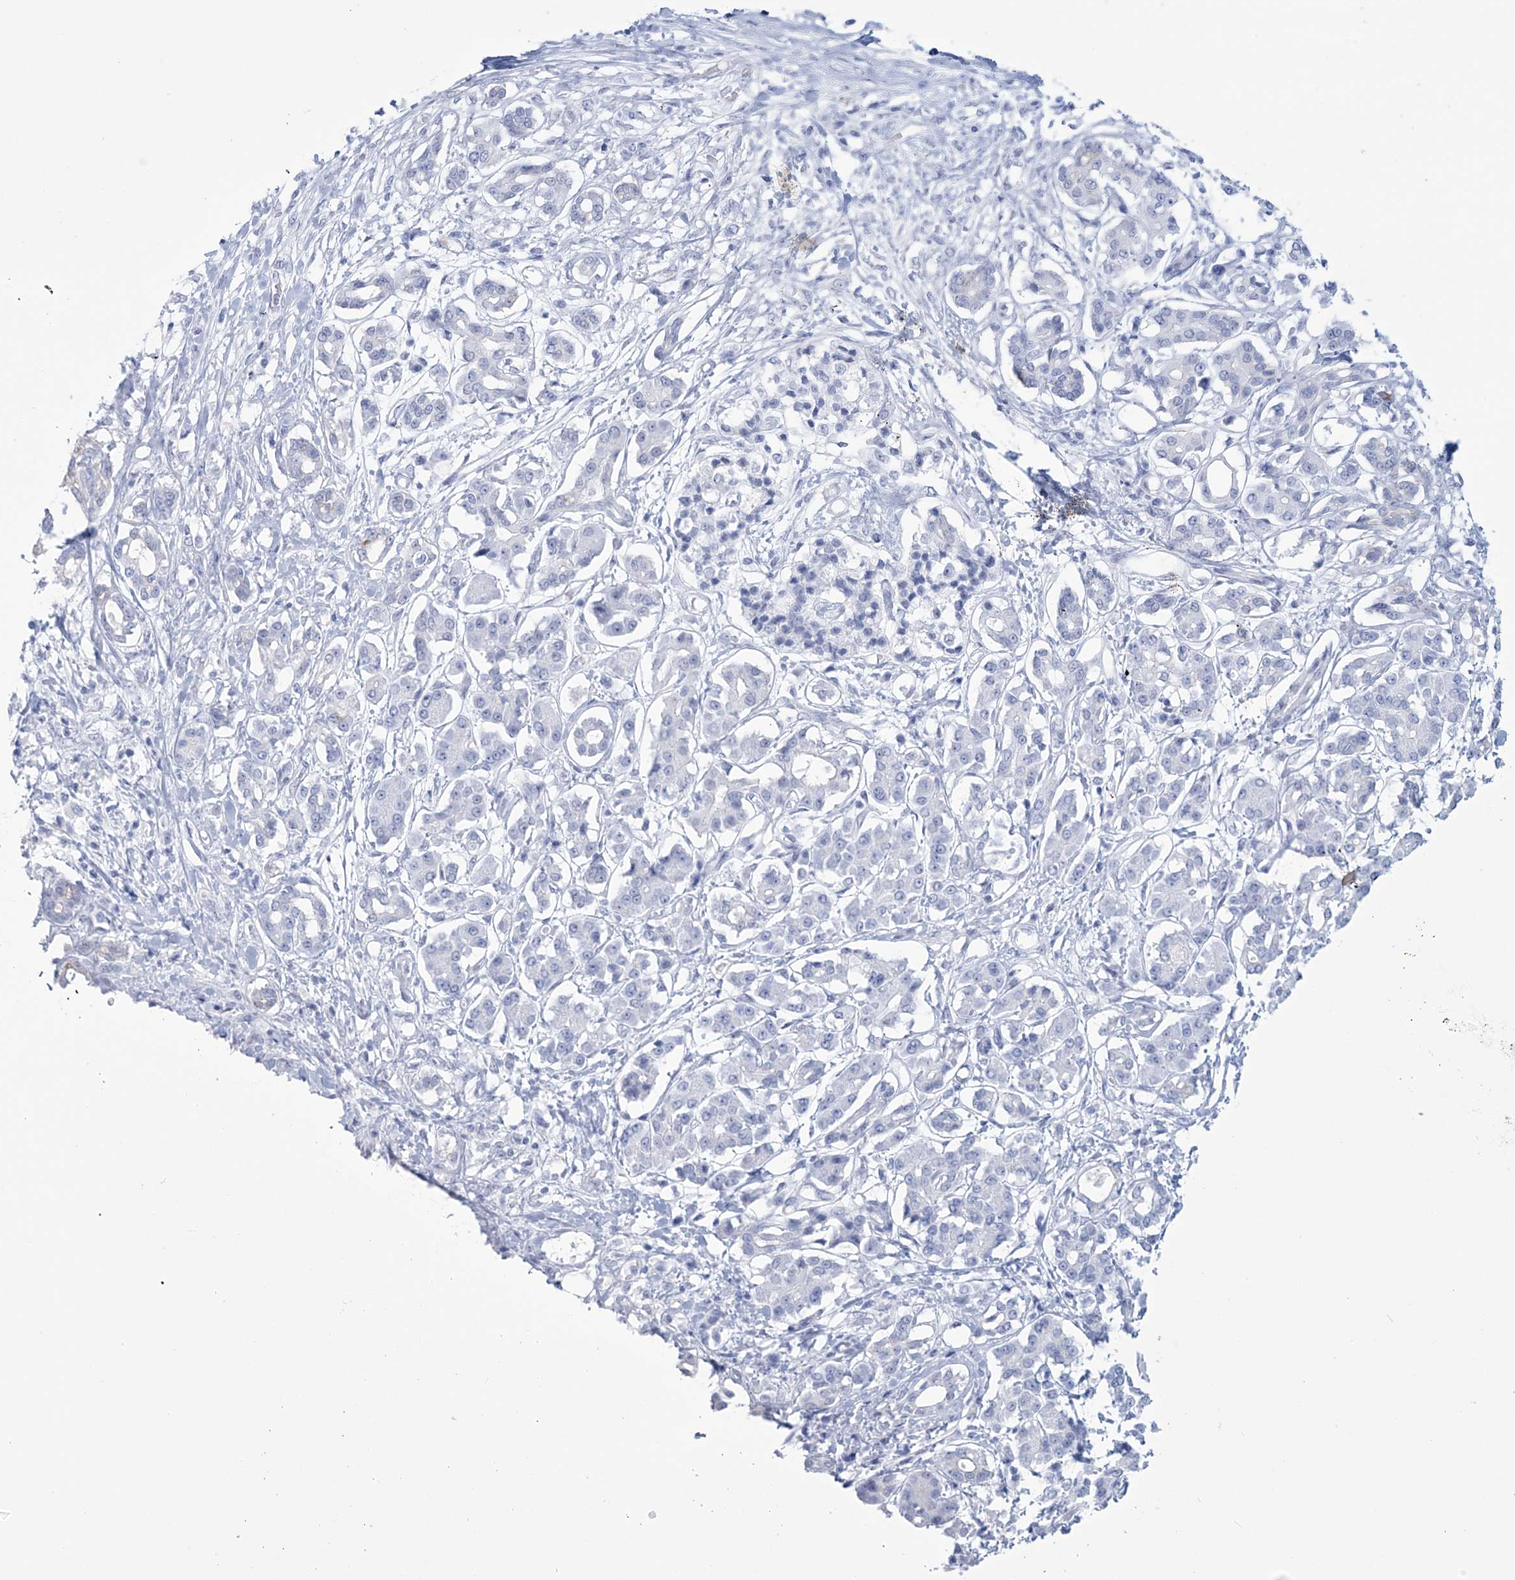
{"staining": {"intensity": "negative", "quantity": "none", "location": "none"}, "tissue": "pancreatic cancer", "cell_type": "Tumor cells", "image_type": "cancer", "snomed": [{"axis": "morphology", "description": "Adenocarcinoma, NOS"}, {"axis": "topography", "description": "Pancreas"}], "caption": "Tumor cells show no significant protein positivity in pancreatic cancer (adenocarcinoma). (IHC, brightfield microscopy, high magnification).", "gene": "DPCD", "patient": {"sex": "female", "age": 56}}